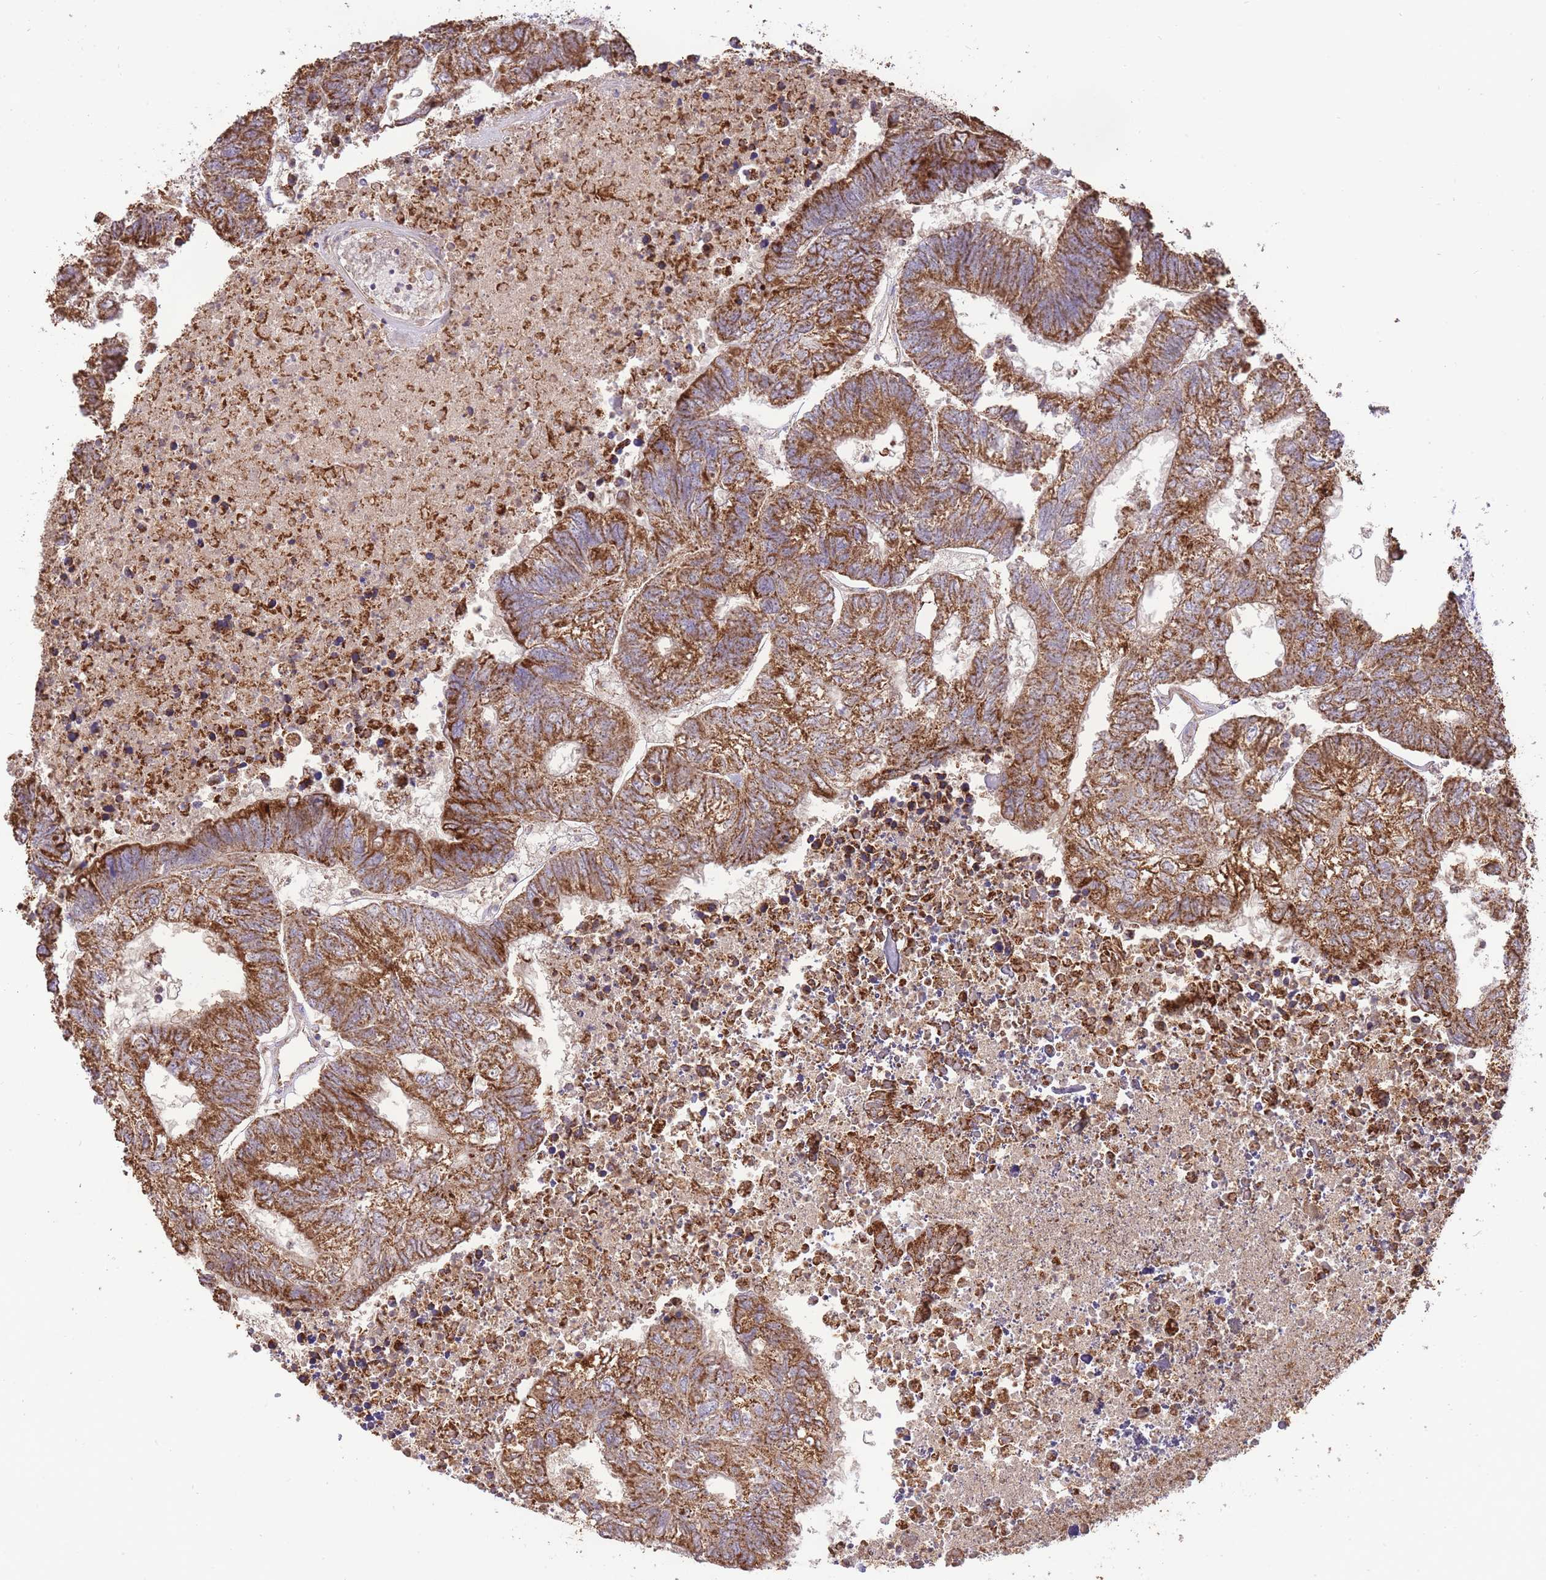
{"staining": {"intensity": "strong", "quantity": ">75%", "location": "cytoplasmic/membranous"}, "tissue": "colorectal cancer", "cell_type": "Tumor cells", "image_type": "cancer", "snomed": [{"axis": "morphology", "description": "Adenocarcinoma, NOS"}, {"axis": "topography", "description": "Colon"}], "caption": "This is an image of immunohistochemistry staining of adenocarcinoma (colorectal), which shows strong expression in the cytoplasmic/membranous of tumor cells.", "gene": "PREP", "patient": {"sex": "female", "age": 48}}